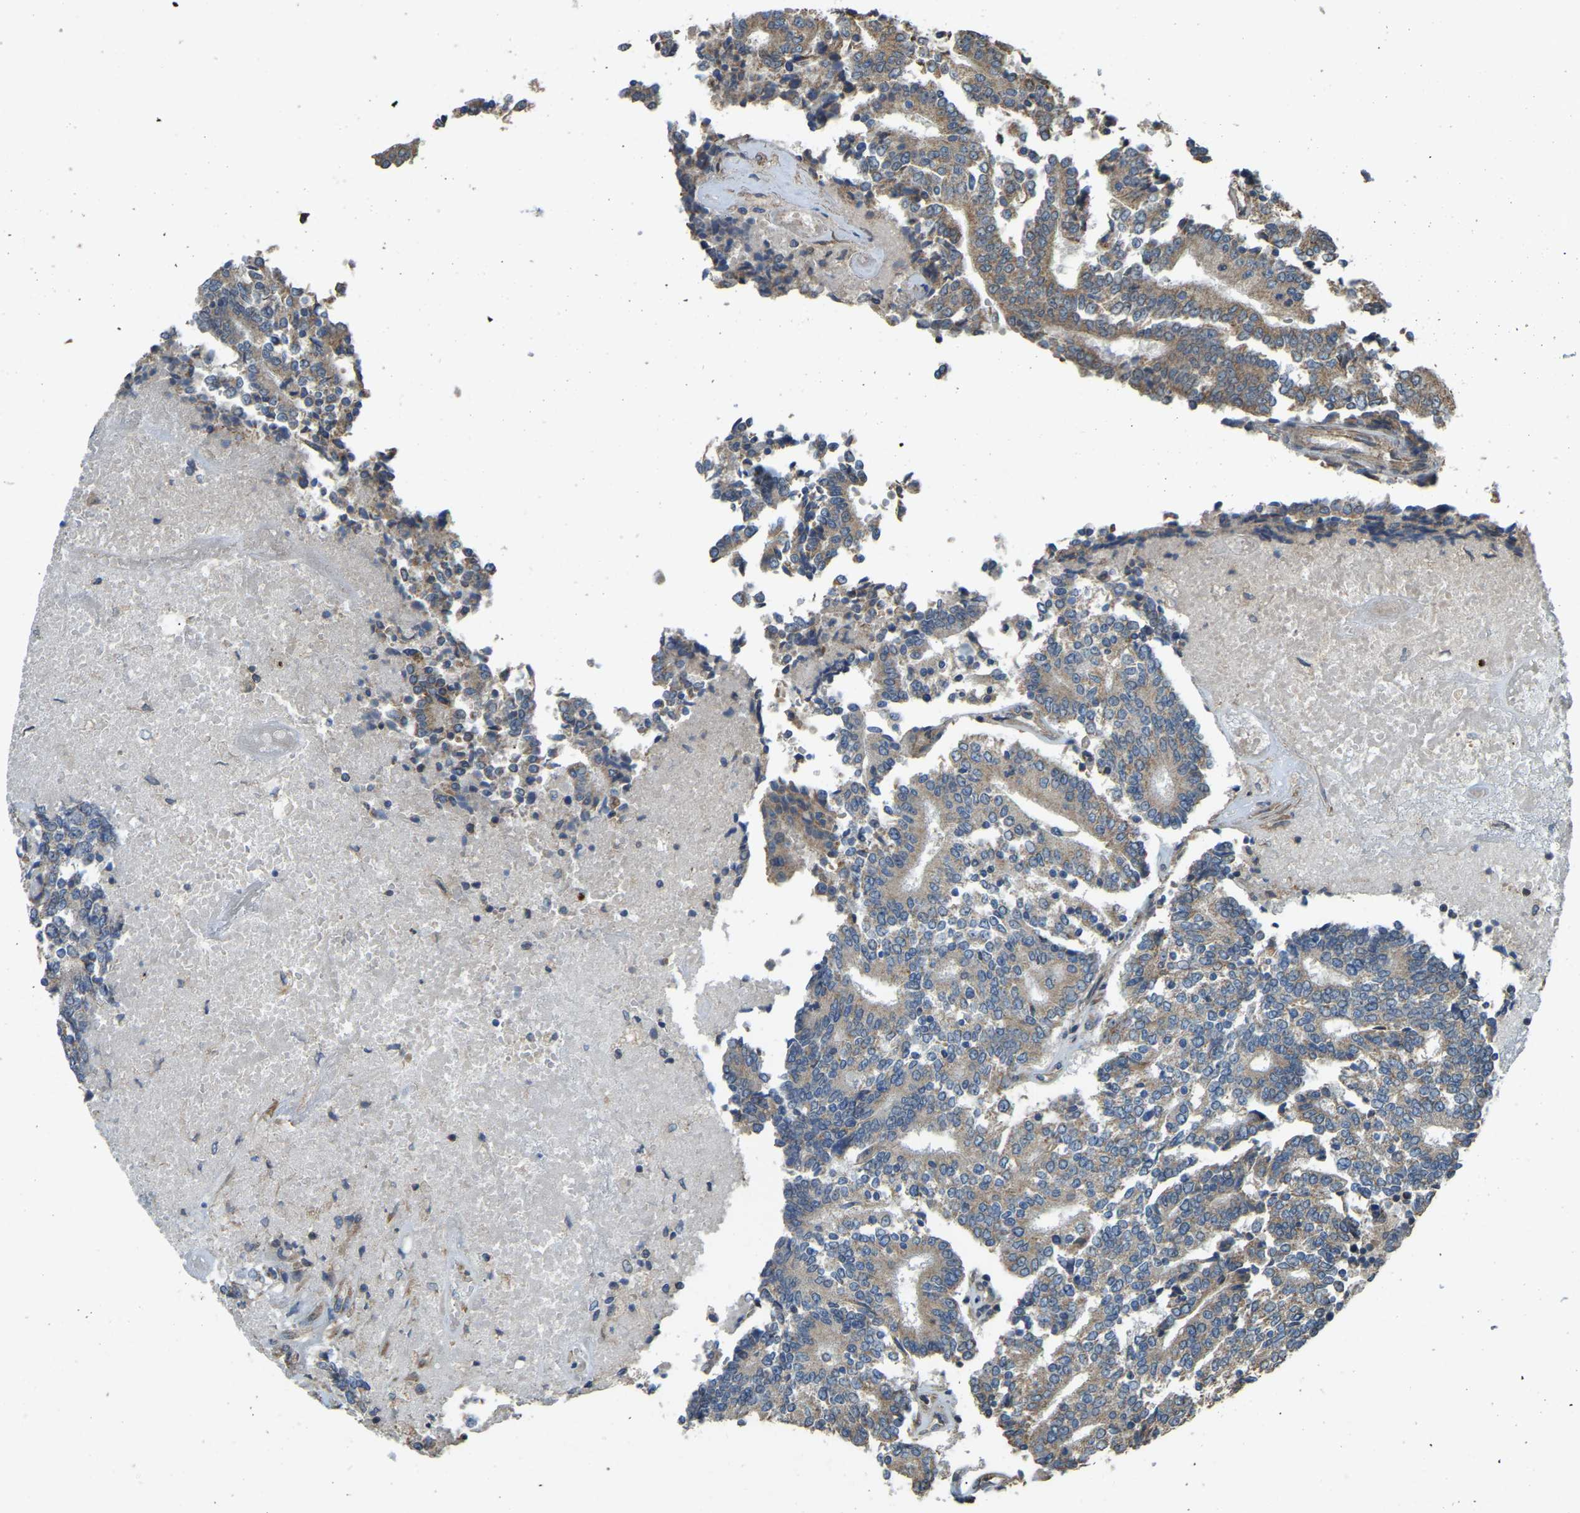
{"staining": {"intensity": "moderate", "quantity": "25%-75%", "location": "cytoplasmic/membranous"}, "tissue": "prostate cancer", "cell_type": "Tumor cells", "image_type": "cancer", "snomed": [{"axis": "morphology", "description": "Normal tissue, NOS"}, {"axis": "morphology", "description": "Adenocarcinoma, High grade"}, {"axis": "topography", "description": "Prostate"}, {"axis": "topography", "description": "Seminal veicle"}], "caption": "A brown stain labels moderate cytoplasmic/membranous positivity of a protein in prostate cancer (adenocarcinoma (high-grade)) tumor cells. The staining is performed using DAB (3,3'-diaminobenzidine) brown chromogen to label protein expression. The nuclei are counter-stained blue using hematoxylin.", "gene": "GNG2", "patient": {"sex": "male", "age": 55}}